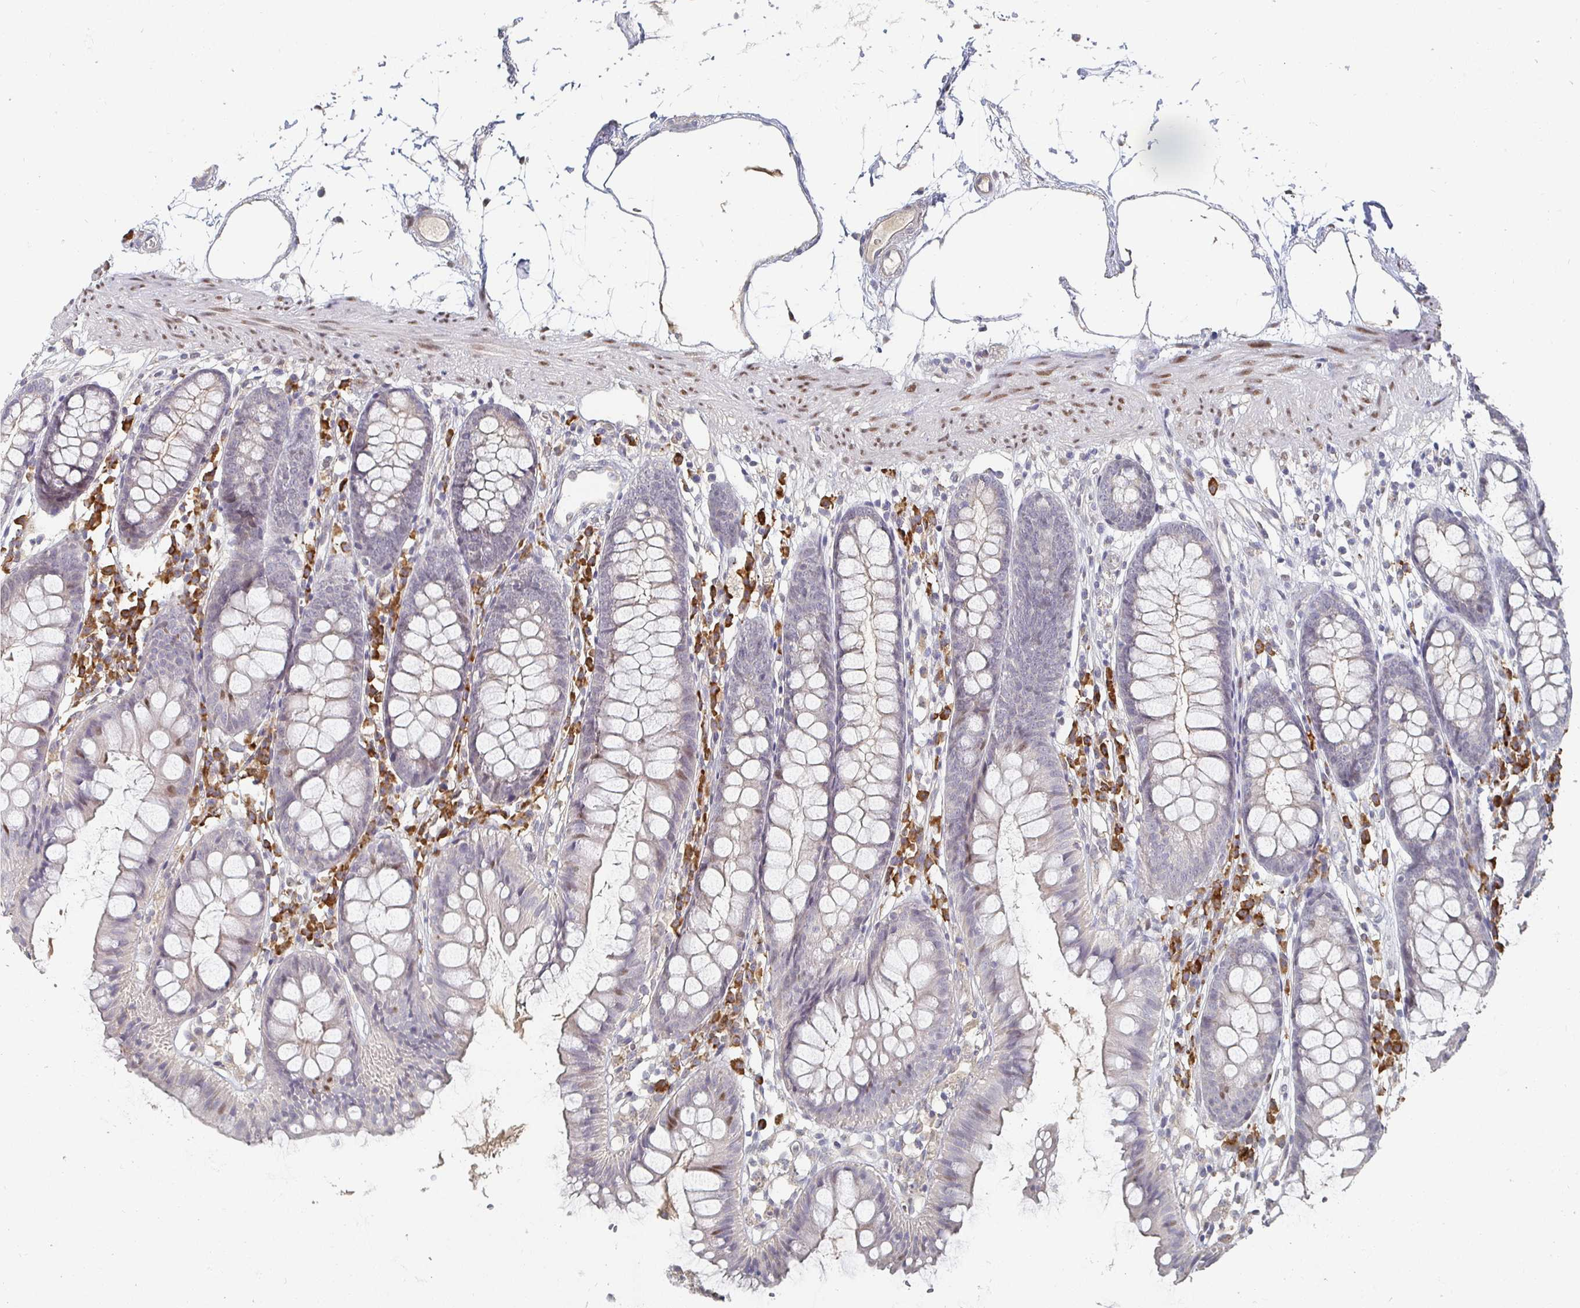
{"staining": {"intensity": "negative", "quantity": "none", "location": "none"}, "tissue": "colon", "cell_type": "Endothelial cells", "image_type": "normal", "snomed": [{"axis": "morphology", "description": "Normal tissue, NOS"}, {"axis": "topography", "description": "Colon"}], "caption": "Micrograph shows no protein positivity in endothelial cells of unremarkable colon. The staining is performed using DAB brown chromogen with nuclei counter-stained in using hematoxylin.", "gene": "MEIS1", "patient": {"sex": "female", "age": 84}}